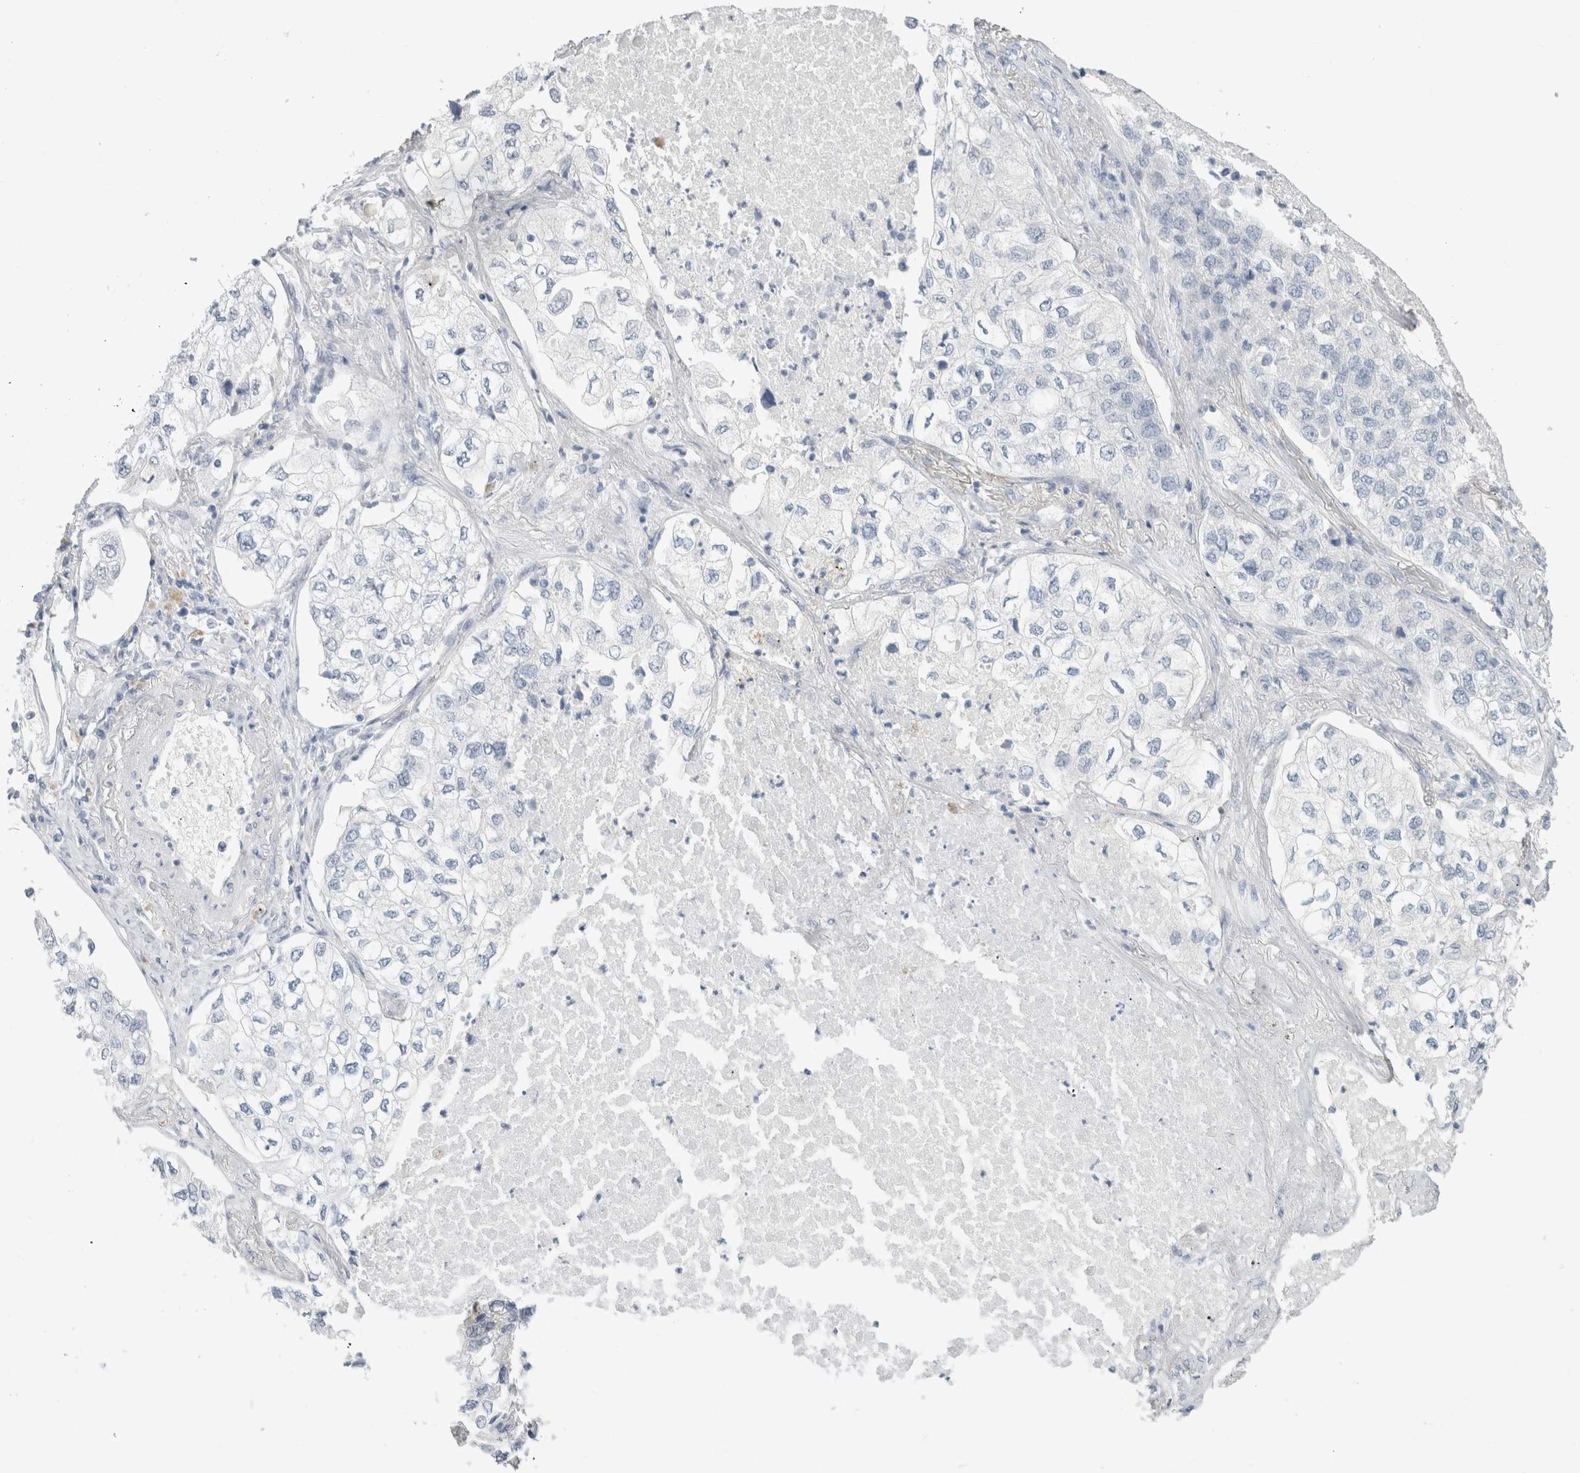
{"staining": {"intensity": "negative", "quantity": "none", "location": "none"}, "tissue": "lung cancer", "cell_type": "Tumor cells", "image_type": "cancer", "snomed": [{"axis": "morphology", "description": "Adenocarcinoma, NOS"}, {"axis": "topography", "description": "Lung"}], "caption": "An immunohistochemistry (IHC) photomicrograph of lung adenocarcinoma is shown. There is no staining in tumor cells of lung adenocarcinoma.", "gene": "SLC6A1", "patient": {"sex": "male", "age": 63}}